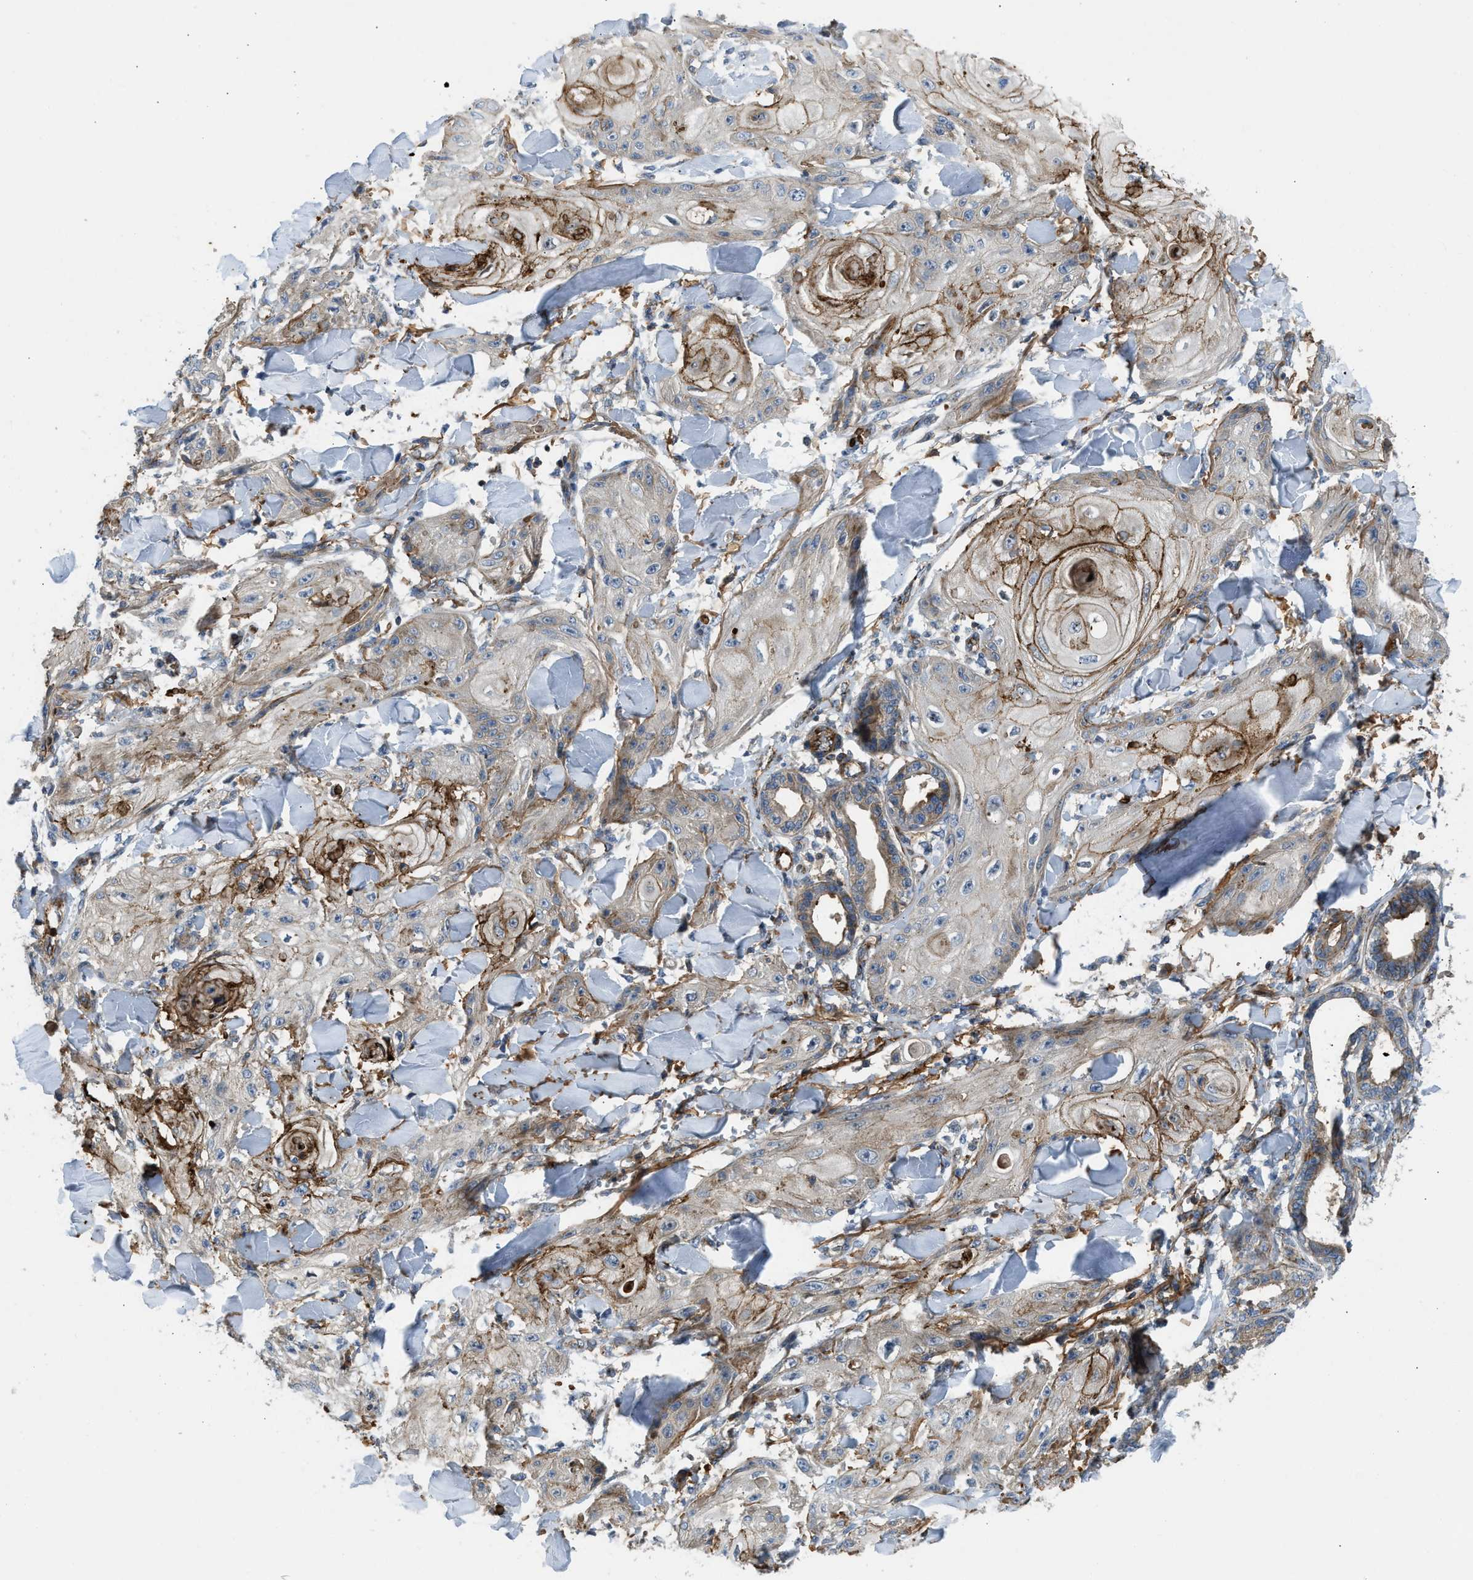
{"staining": {"intensity": "moderate", "quantity": "<25%", "location": "cytoplasmic/membranous"}, "tissue": "skin cancer", "cell_type": "Tumor cells", "image_type": "cancer", "snomed": [{"axis": "morphology", "description": "Squamous cell carcinoma, NOS"}, {"axis": "topography", "description": "Skin"}], "caption": "A brown stain highlights moderate cytoplasmic/membranous staining of a protein in skin squamous cell carcinoma tumor cells.", "gene": "NYNRIN", "patient": {"sex": "male", "age": 74}}